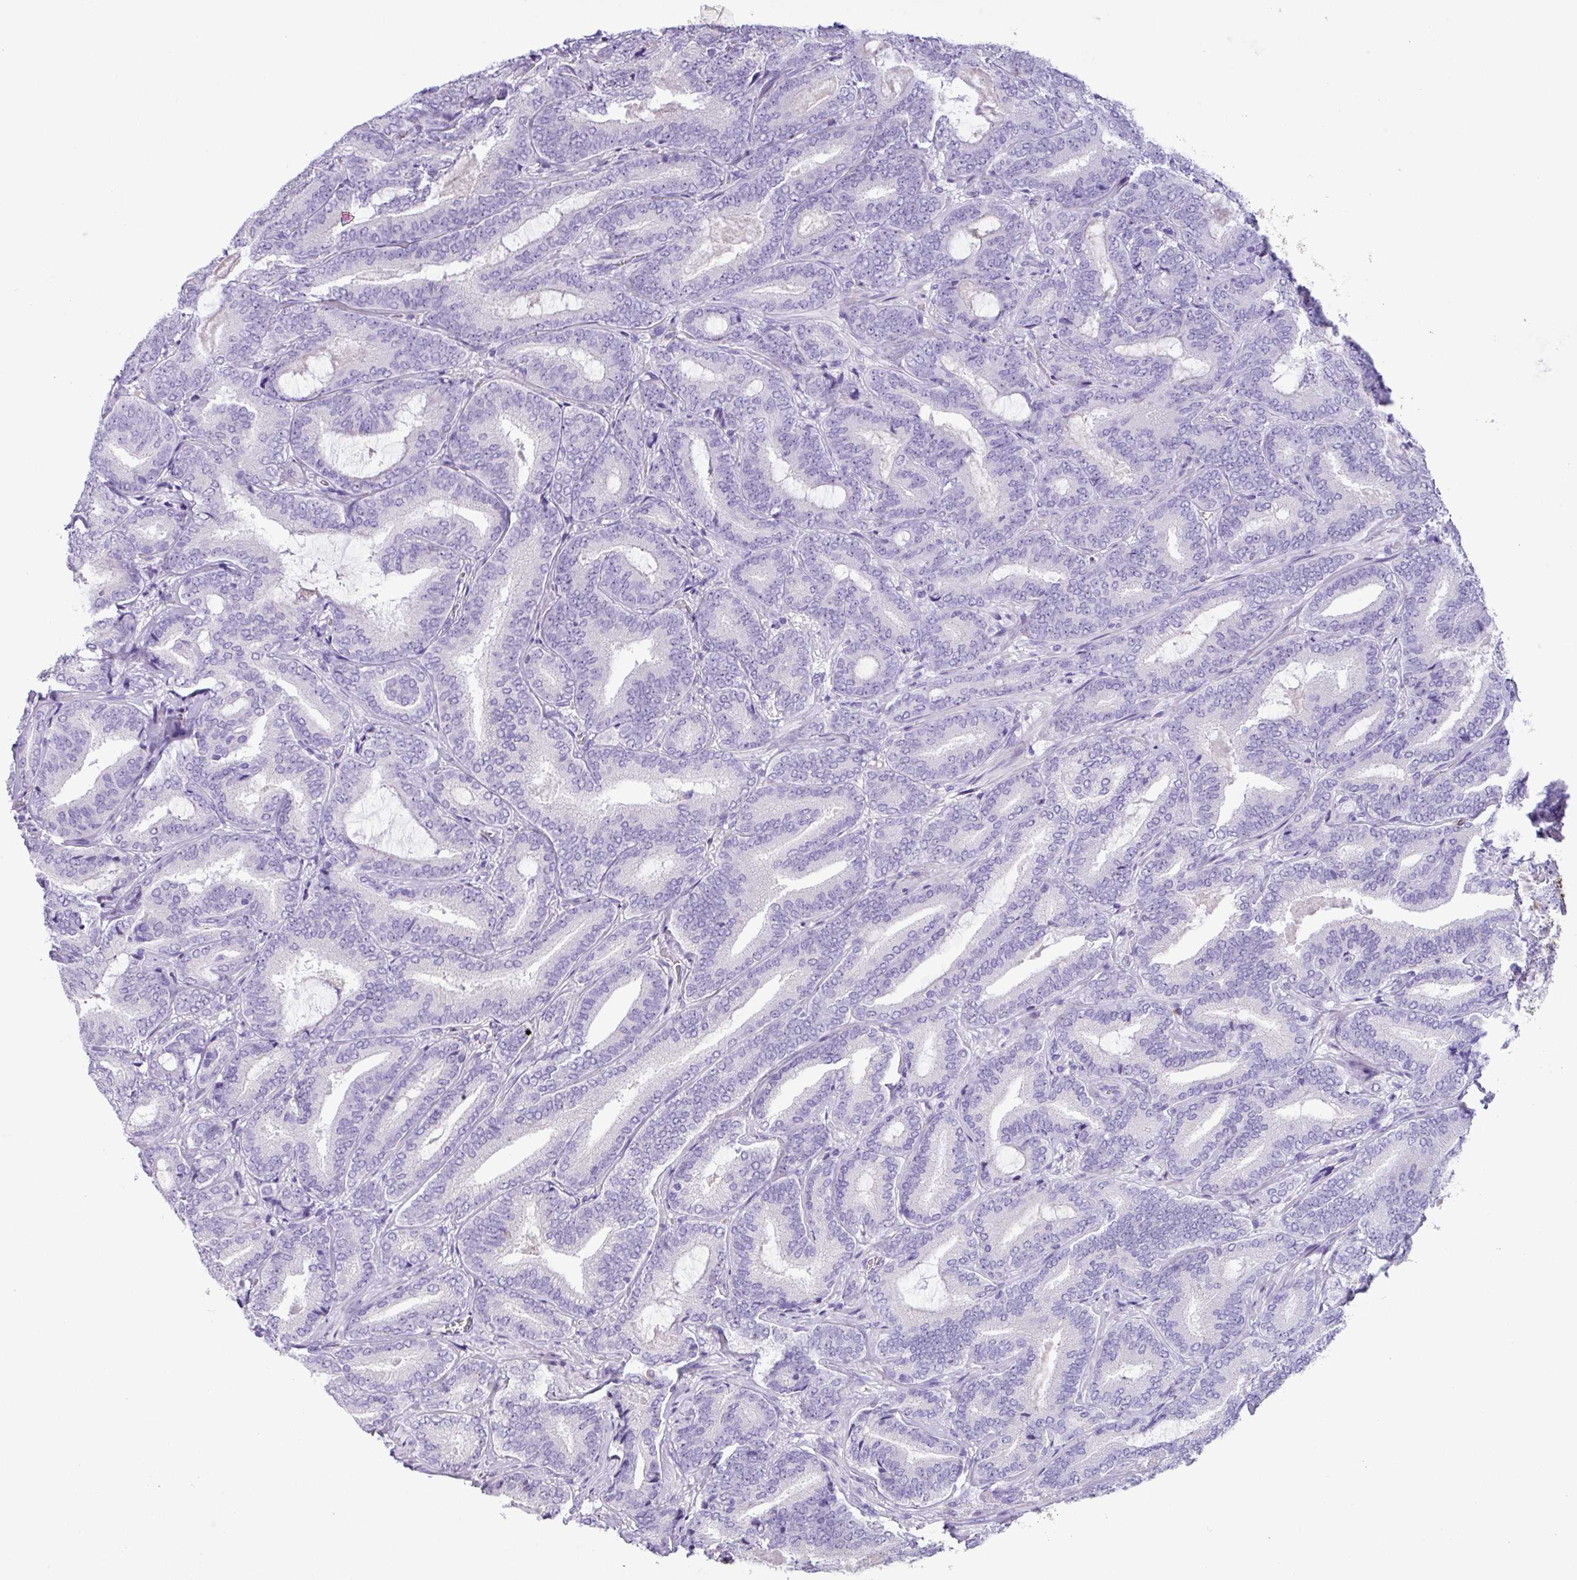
{"staining": {"intensity": "negative", "quantity": "none", "location": "none"}, "tissue": "prostate cancer", "cell_type": "Tumor cells", "image_type": "cancer", "snomed": [{"axis": "morphology", "description": "Adenocarcinoma, Low grade"}, {"axis": "topography", "description": "Prostate and seminal vesicle, NOS"}], "caption": "A histopathology image of human prostate cancer (adenocarcinoma (low-grade)) is negative for staining in tumor cells.", "gene": "MRM2", "patient": {"sex": "male", "age": 61}}